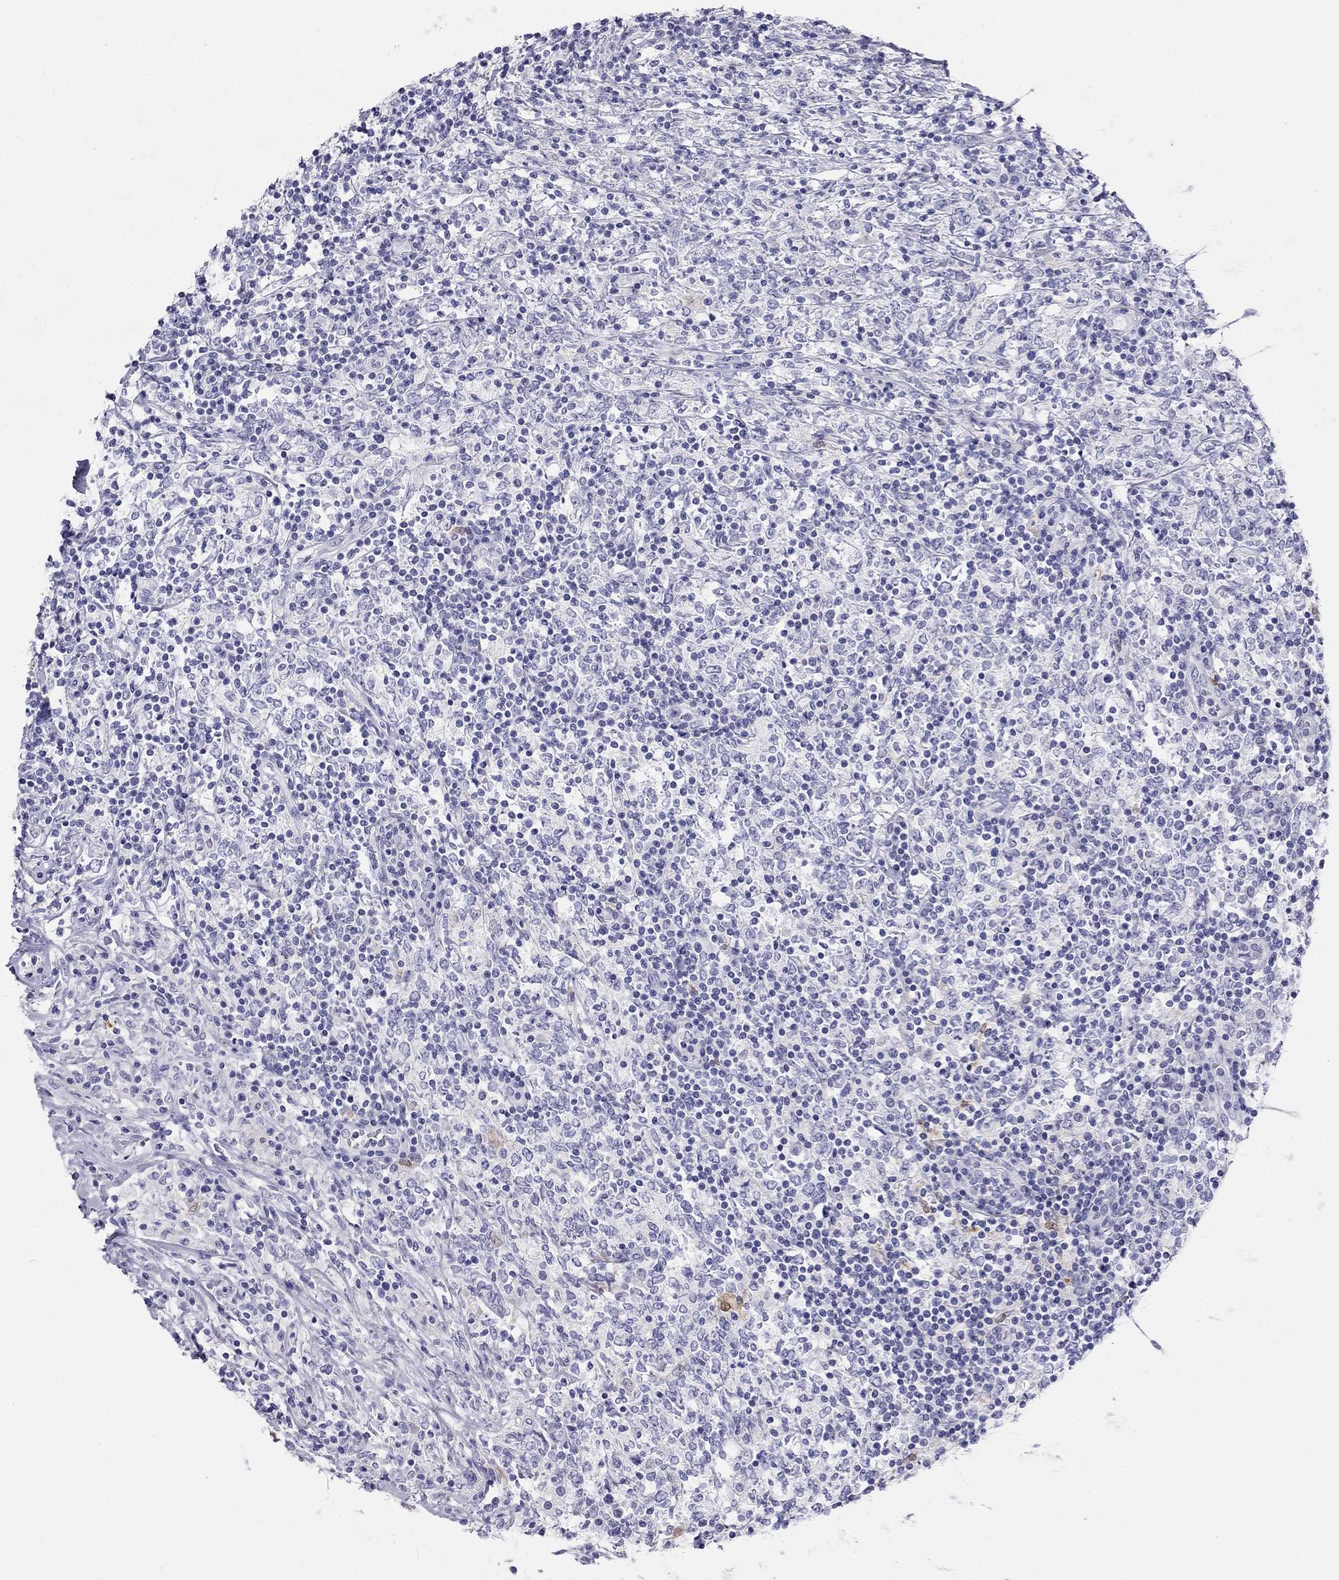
{"staining": {"intensity": "negative", "quantity": "none", "location": "none"}, "tissue": "lymphoma", "cell_type": "Tumor cells", "image_type": "cancer", "snomed": [{"axis": "morphology", "description": "Malignant lymphoma, non-Hodgkin's type, High grade"}, {"axis": "topography", "description": "Lymph node"}], "caption": "An immunohistochemistry (IHC) image of lymphoma is shown. There is no staining in tumor cells of lymphoma.", "gene": "RFLNA", "patient": {"sex": "female", "age": 84}}